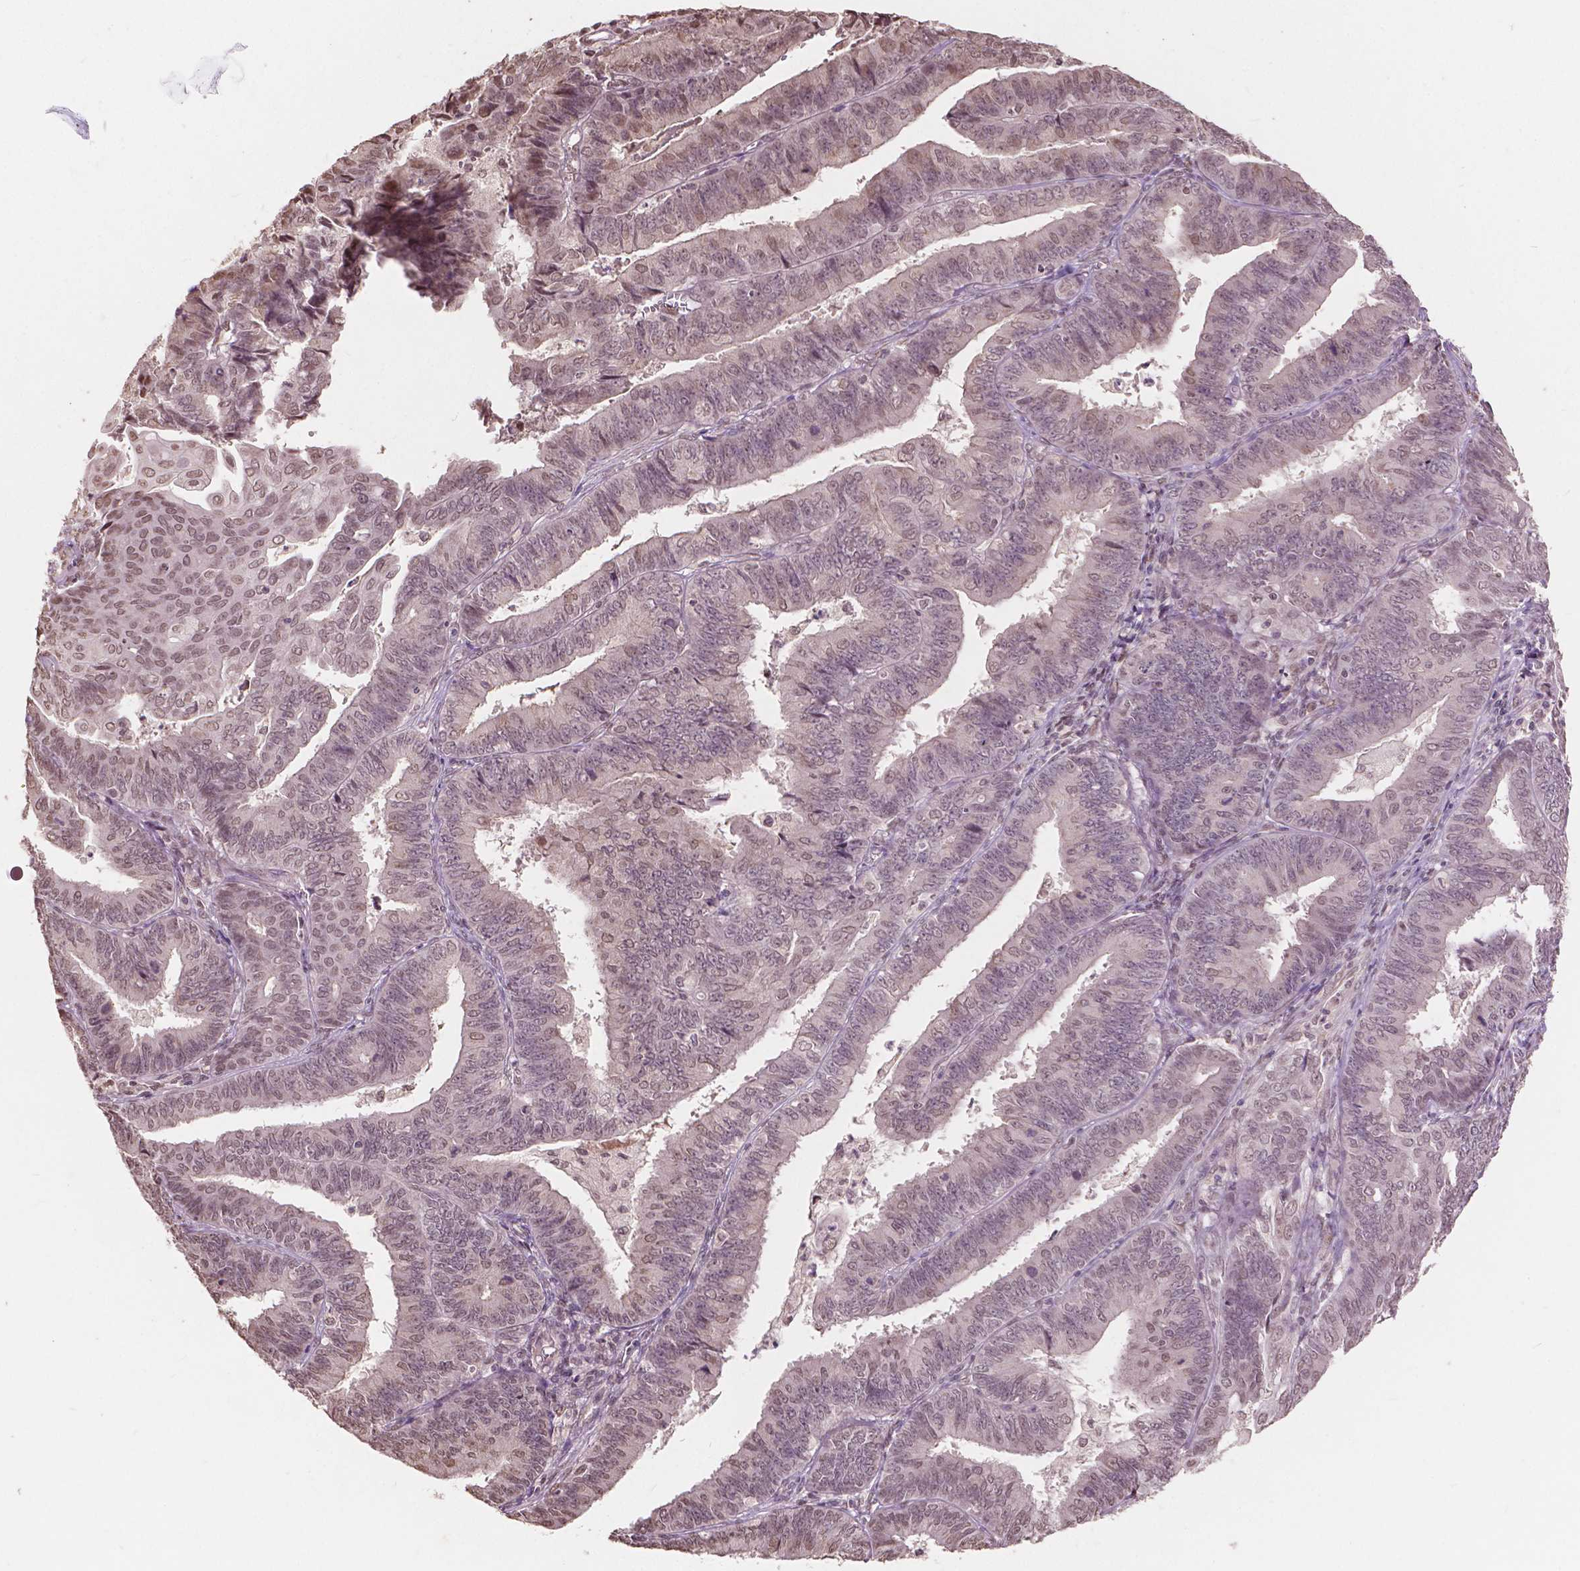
{"staining": {"intensity": "weak", "quantity": ">75%", "location": "nuclear"}, "tissue": "endometrial cancer", "cell_type": "Tumor cells", "image_type": "cancer", "snomed": [{"axis": "morphology", "description": "Adenocarcinoma, NOS"}, {"axis": "topography", "description": "Endometrium"}], "caption": "Protein expression analysis of adenocarcinoma (endometrial) exhibits weak nuclear expression in about >75% of tumor cells.", "gene": "HOXA10", "patient": {"sex": "female", "age": 73}}